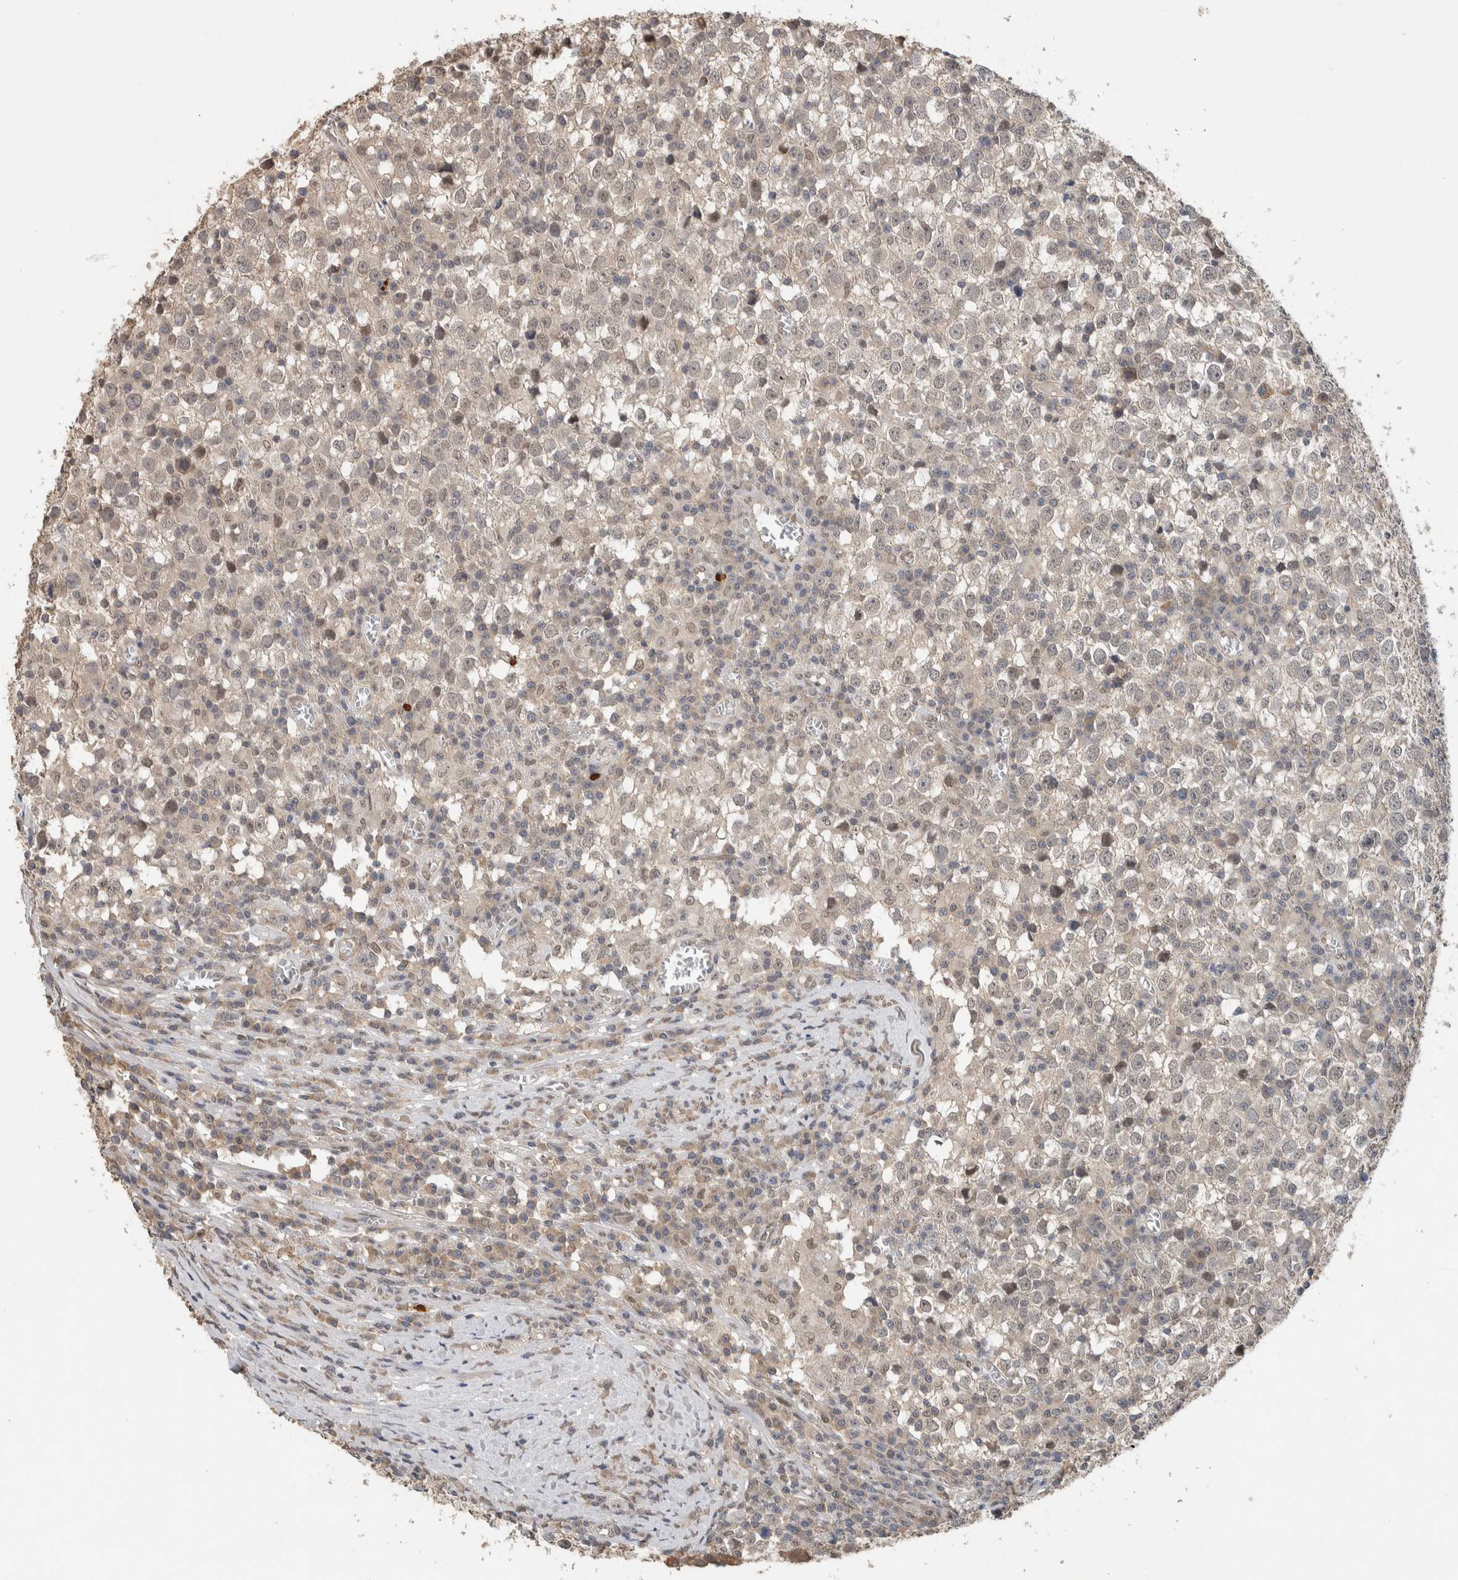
{"staining": {"intensity": "weak", "quantity": "<25%", "location": "cytoplasmic/membranous,nuclear"}, "tissue": "testis cancer", "cell_type": "Tumor cells", "image_type": "cancer", "snomed": [{"axis": "morphology", "description": "Seminoma, NOS"}, {"axis": "topography", "description": "Testis"}], "caption": "Photomicrograph shows no protein expression in tumor cells of seminoma (testis) tissue. The staining is performed using DAB (3,3'-diaminobenzidine) brown chromogen with nuclei counter-stained in using hematoxylin.", "gene": "CYSRT1", "patient": {"sex": "male", "age": 65}}